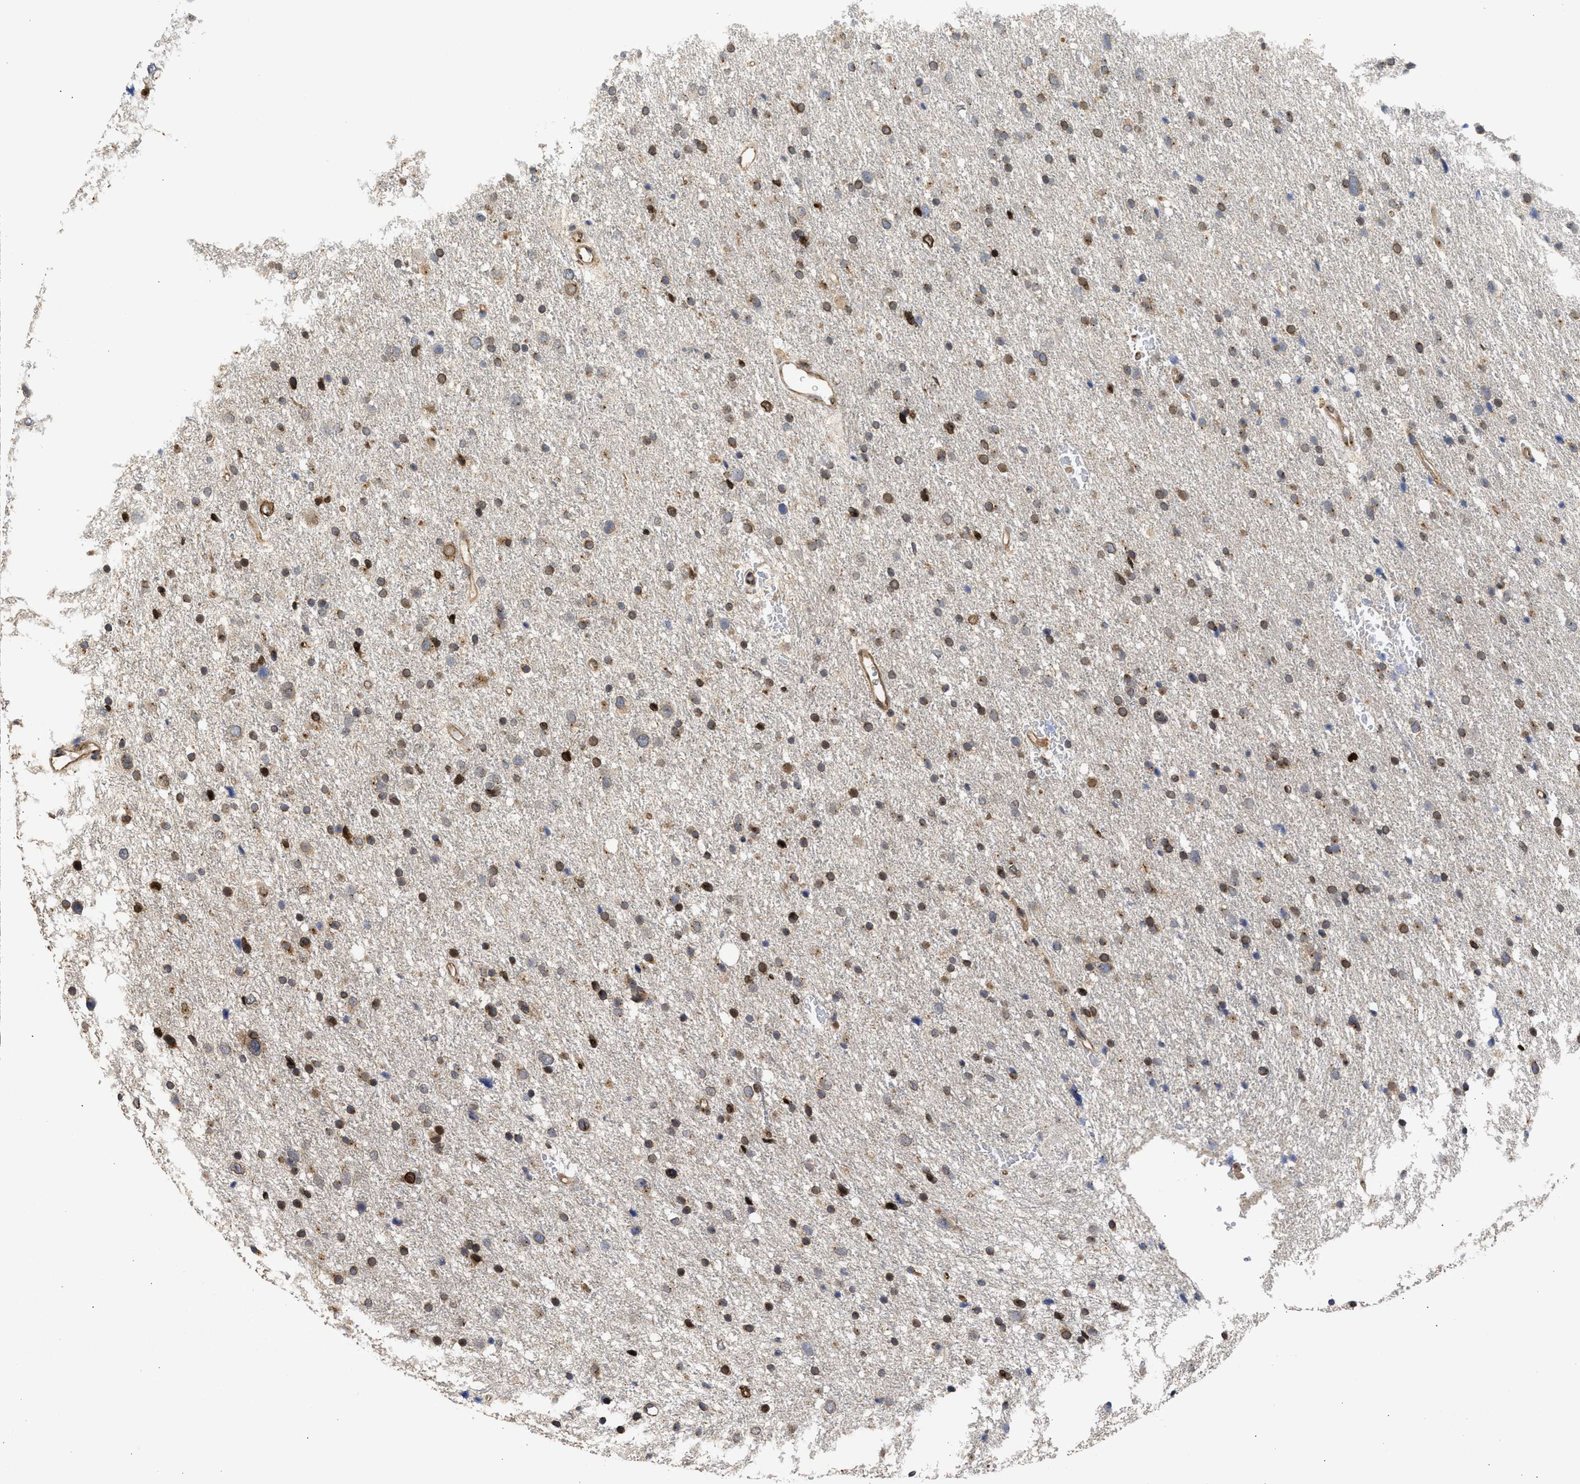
{"staining": {"intensity": "moderate", "quantity": "25%-75%", "location": "cytoplasmic/membranous,nuclear"}, "tissue": "glioma", "cell_type": "Tumor cells", "image_type": "cancer", "snomed": [{"axis": "morphology", "description": "Glioma, malignant, Low grade"}, {"axis": "topography", "description": "Brain"}], "caption": "Brown immunohistochemical staining in human glioma shows moderate cytoplasmic/membranous and nuclear positivity in approximately 25%-75% of tumor cells. The protein is stained brown, and the nuclei are stained in blue (DAB (3,3'-diaminobenzidine) IHC with brightfield microscopy, high magnification).", "gene": "DNAJC1", "patient": {"sex": "female", "age": 37}}